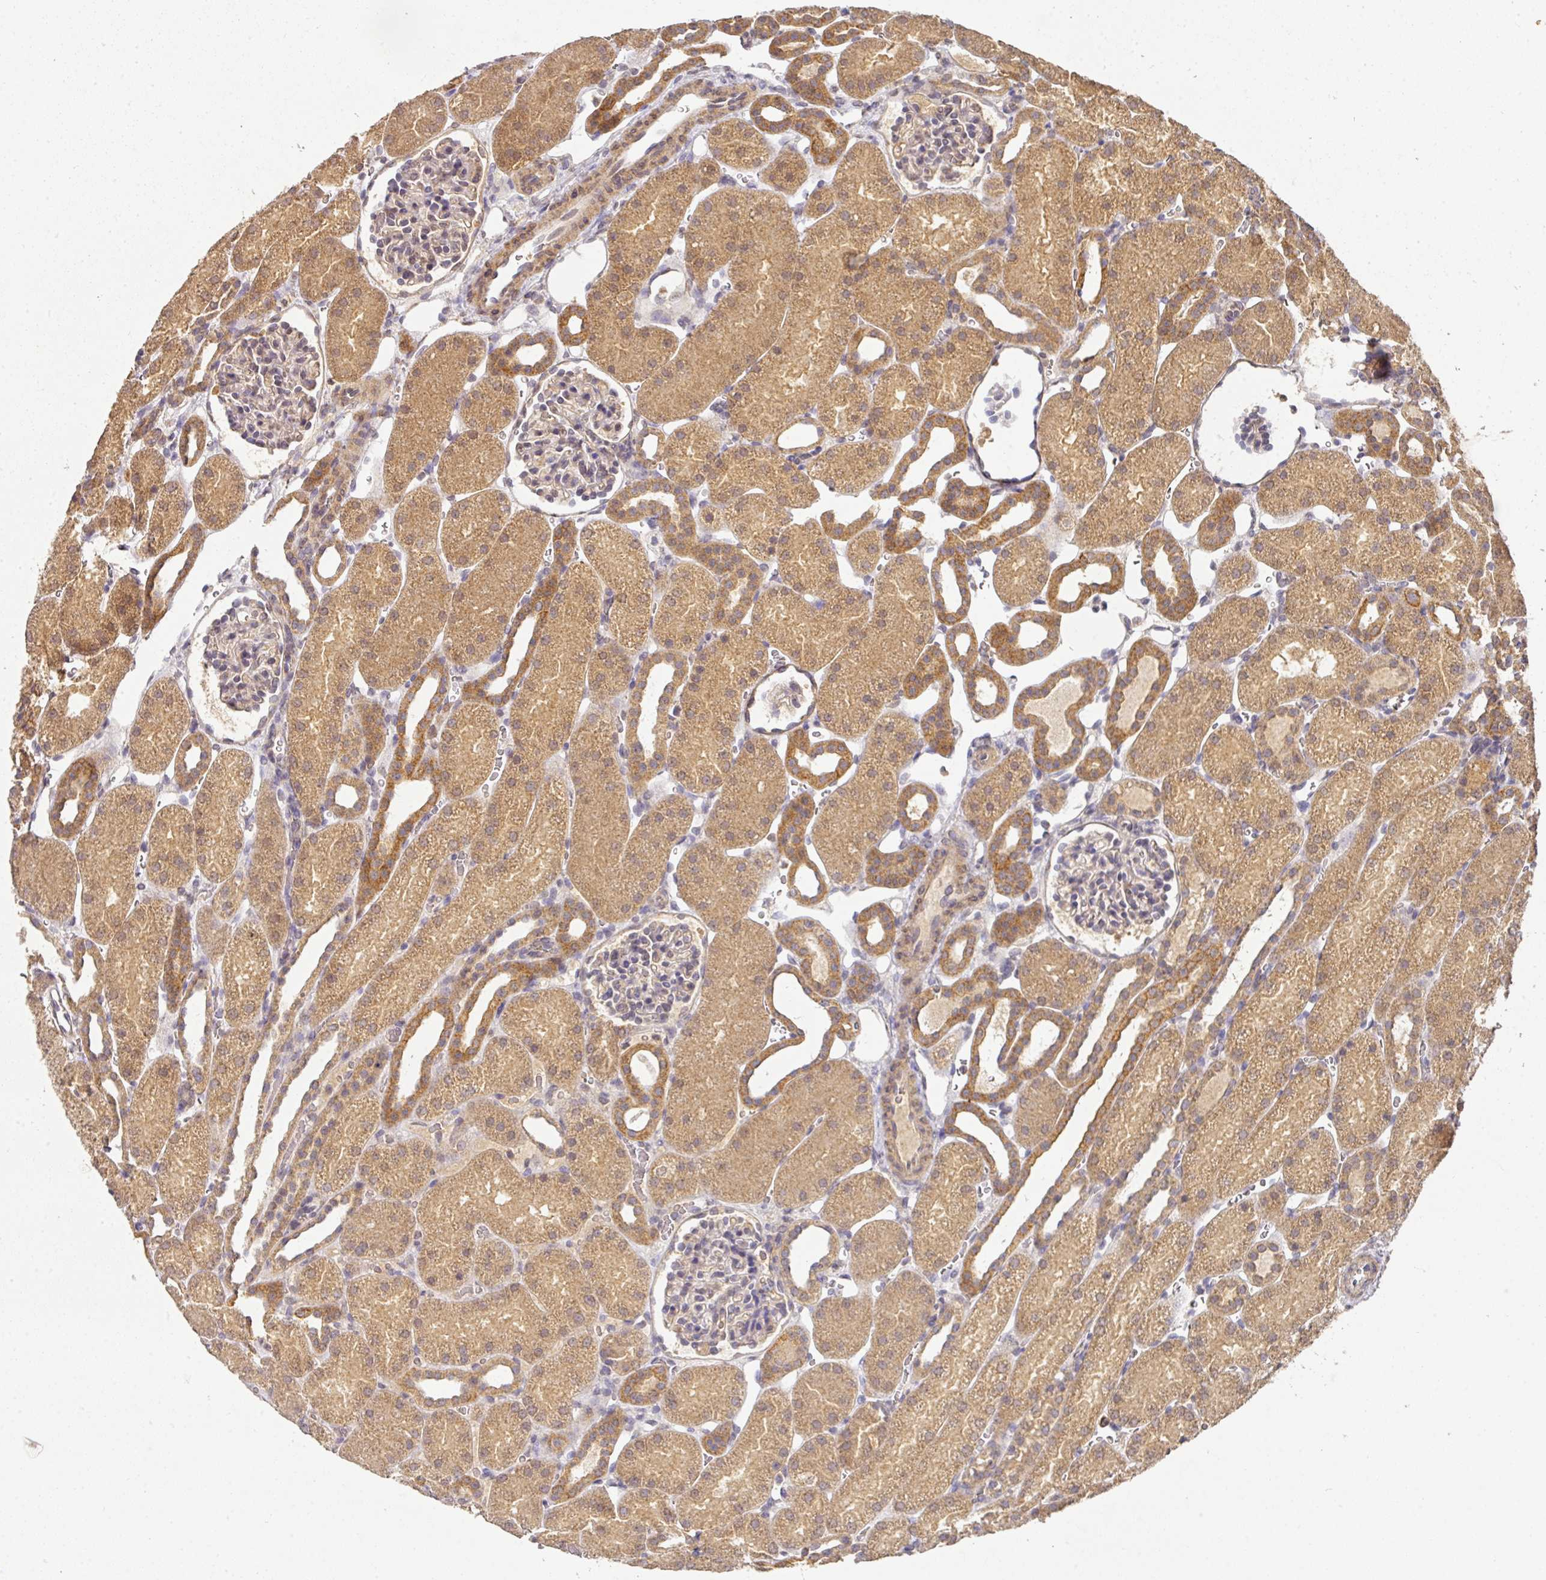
{"staining": {"intensity": "weak", "quantity": "<25%", "location": "cytoplasmic/membranous"}, "tissue": "kidney", "cell_type": "Cells in glomeruli", "image_type": "normal", "snomed": [{"axis": "morphology", "description": "Normal tissue, NOS"}, {"axis": "topography", "description": "Kidney"}], "caption": "An image of human kidney is negative for staining in cells in glomeruli. (DAB (3,3'-diaminobenzidine) immunohistochemistry visualized using brightfield microscopy, high magnification).", "gene": "EXTL3", "patient": {"sex": "male", "age": 2}}